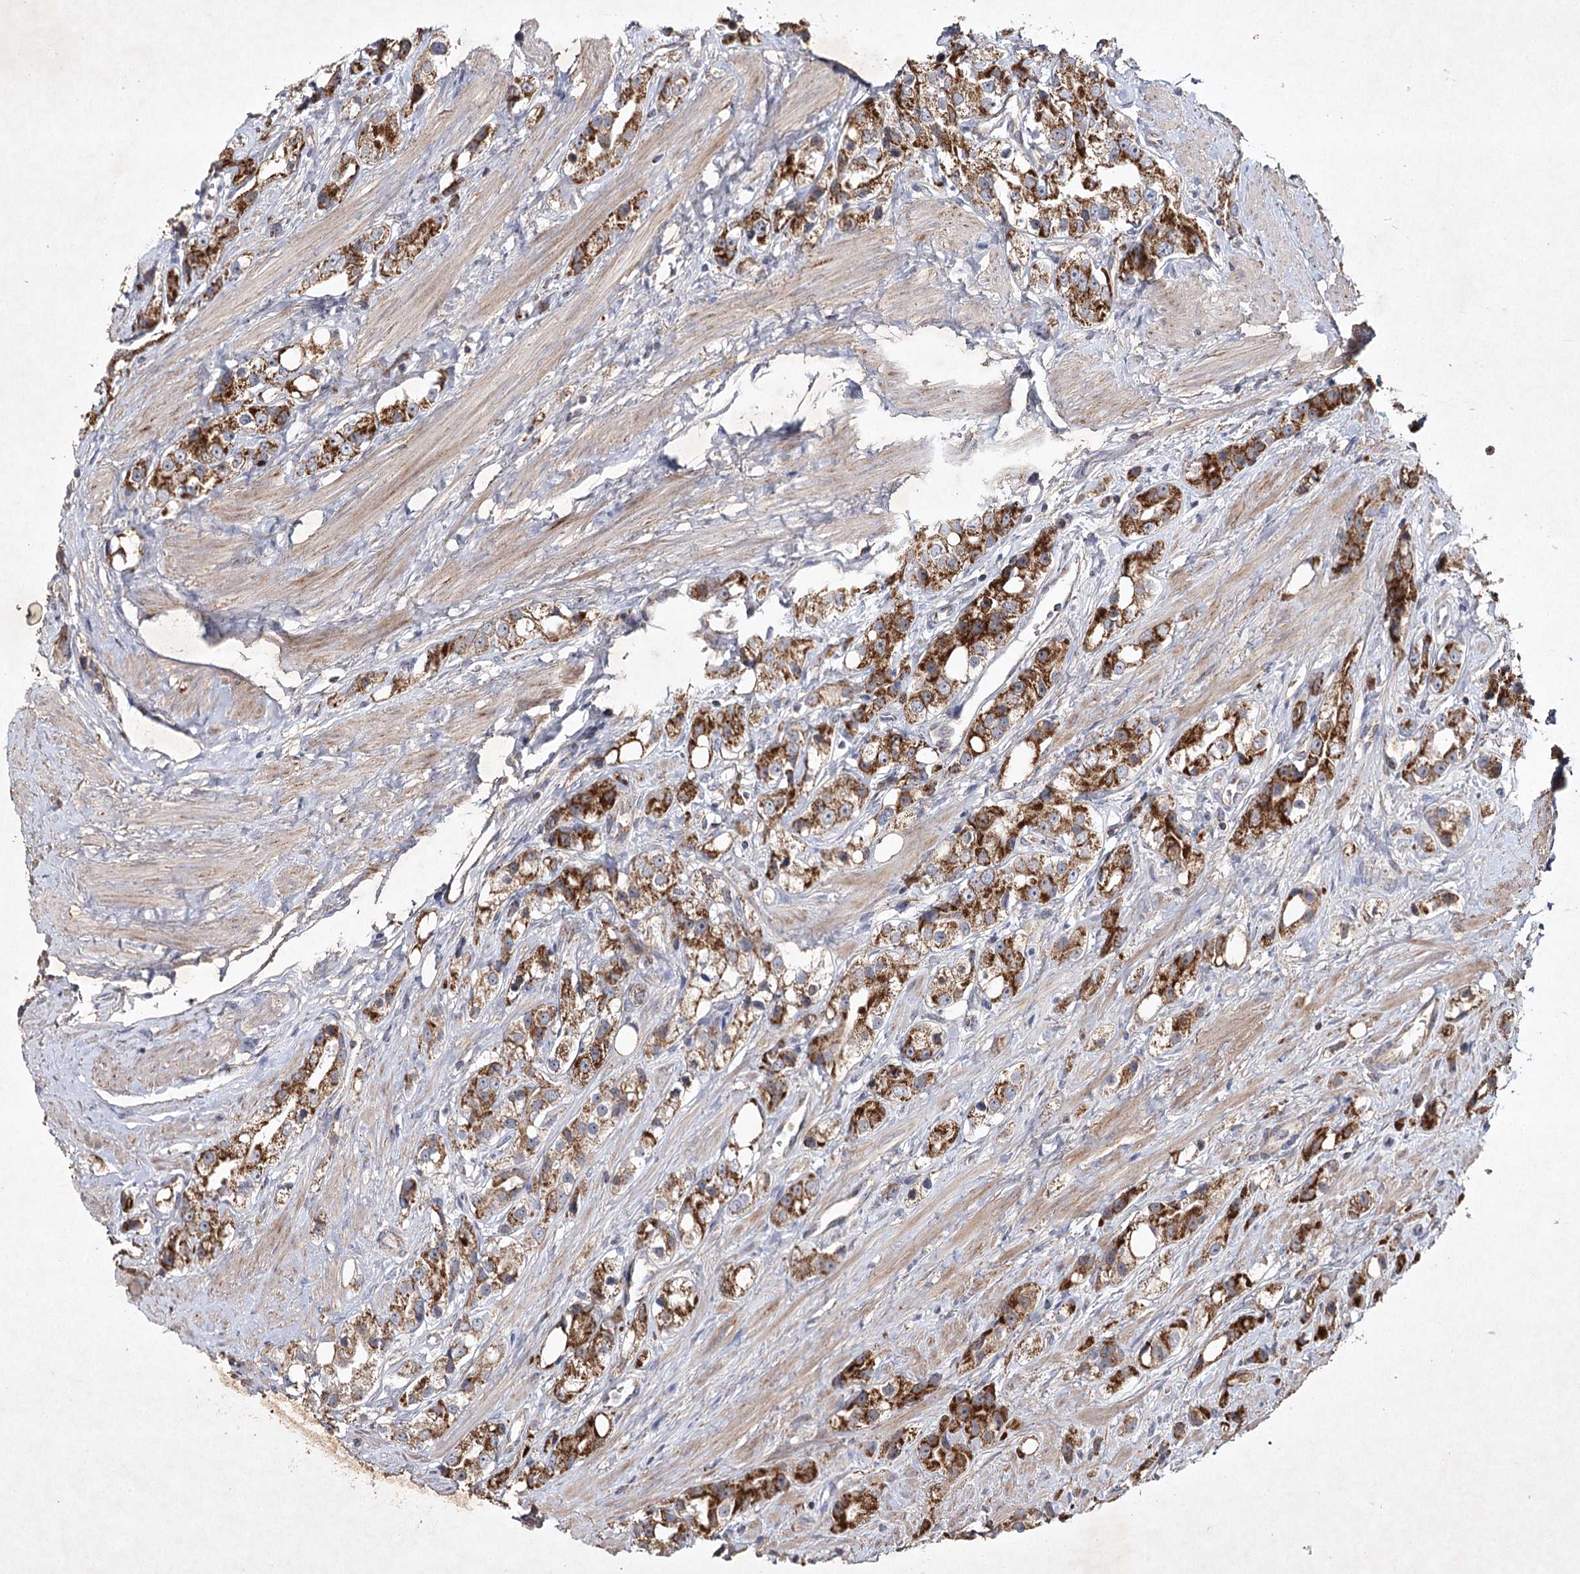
{"staining": {"intensity": "strong", "quantity": ">75%", "location": "cytoplasmic/membranous"}, "tissue": "prostate cancer", "cell_type": "Tumor cells", "image_type": "cancer", "snomed": [{"axis": "morphology", "description": "Adenocarcinoma, NOS"}, {"axis": "topography", "description": "Prostate"}], "caption": "Protein expression analysis of human prostate adenocarcinoma reveals strong cytoplasmic/membranous expression in about >75% of tumor cells. (Stains: DAB in brown, nuclei in blue, Microscopy: brightfield microscopy at high magnification).", "gene": "MRPL44", "patient": {"sex": "male", "age": 79}}